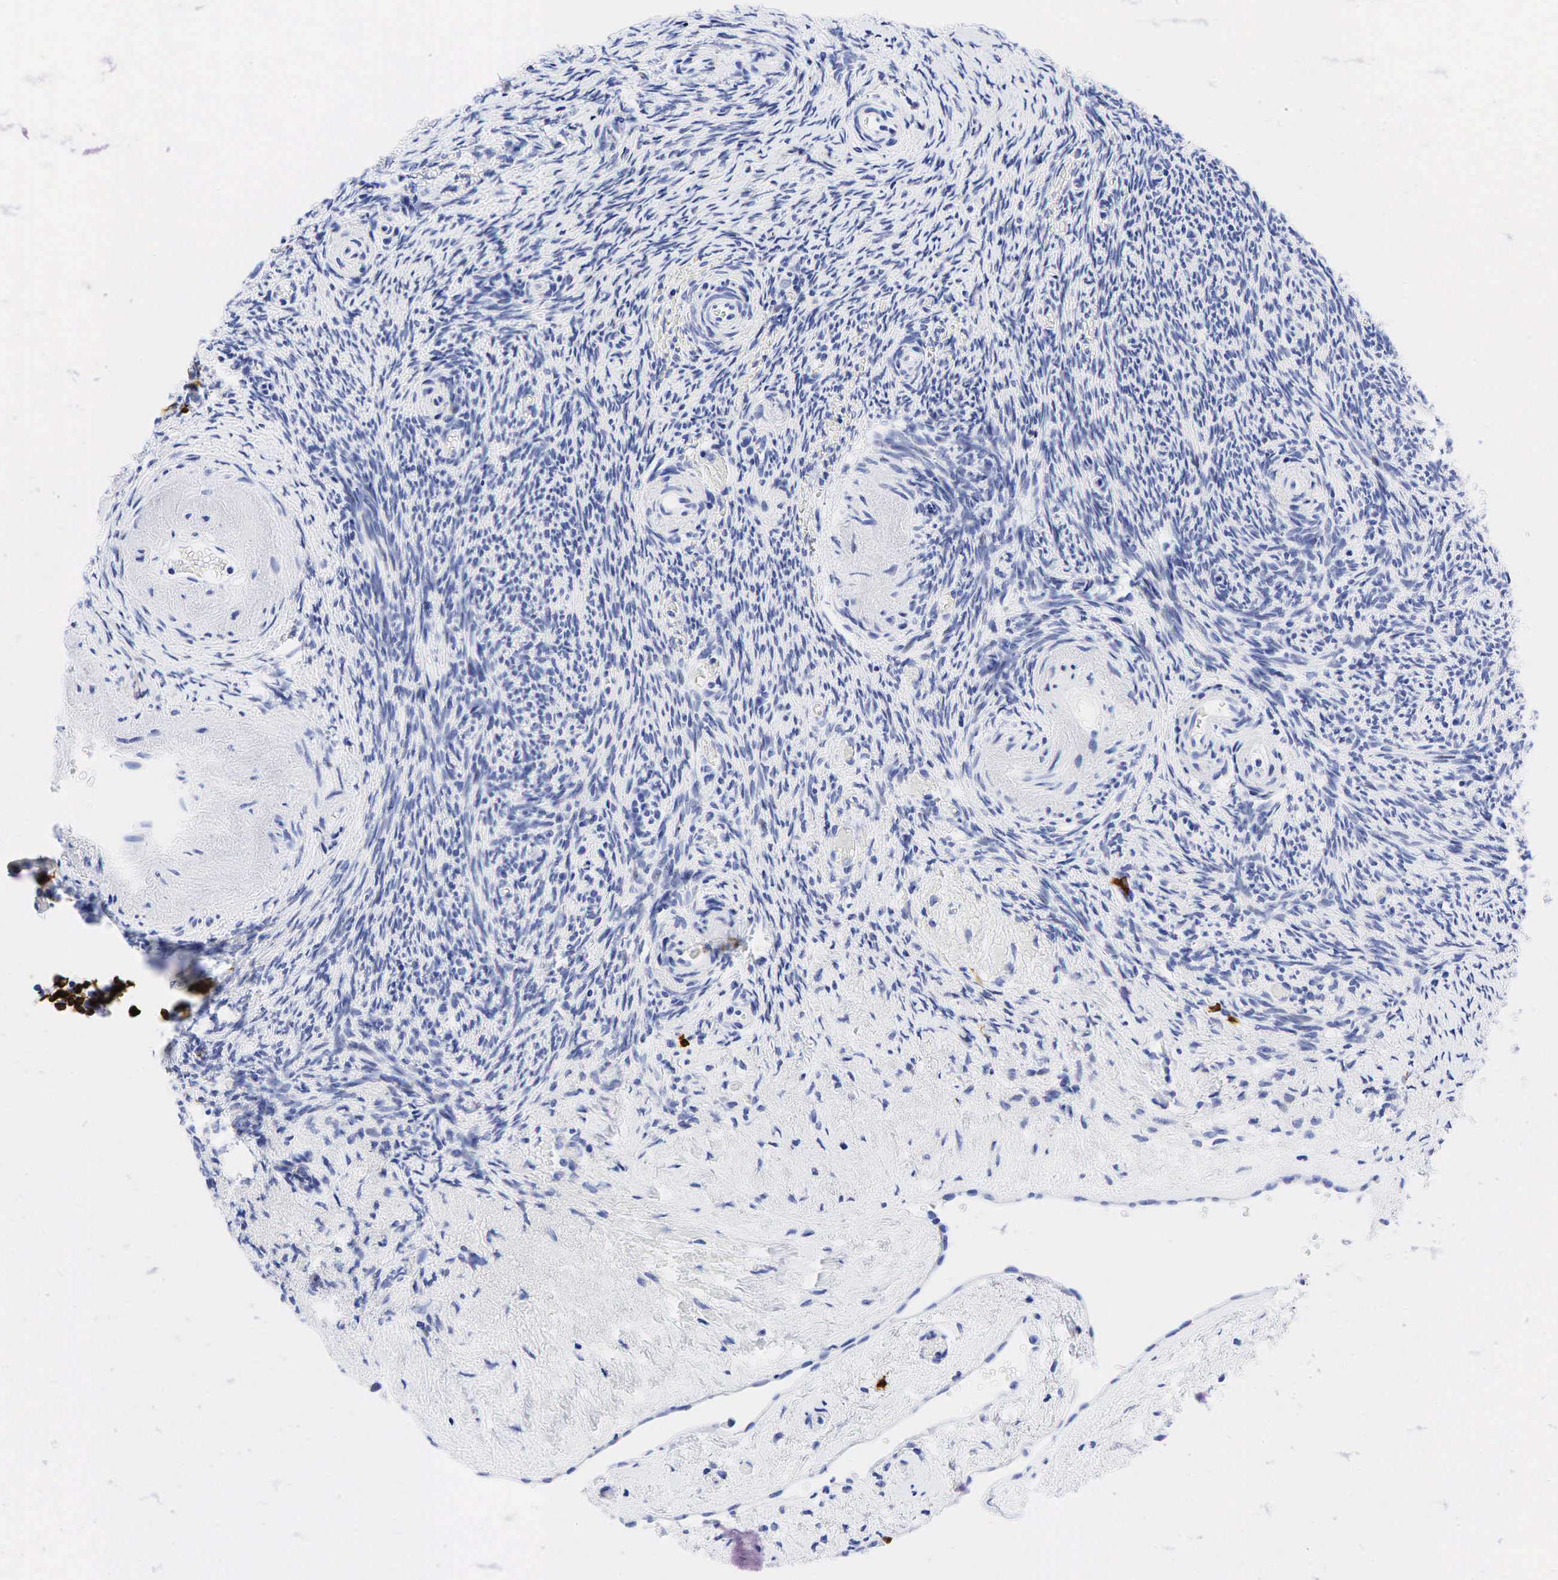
{"staining": {"intensity": "negative", "quantity": "none", "location": "none"}, "tissue": "ovary", "cell_type": "Follicle cells", "image_type": "normal", "snomed": [{"axis": "morphology", "description": "Normal tissue, NOS"}, {"axis": "topography", "description": "Ovary"}], "caption": "The histopathology image reveals no staining of follicle cells in unremarkable ovary. The staining was performed using DAB to visualize the protein expression in brown, while the nuclei were stained in blue with hematoxylin (Magnification: 20x).", "gene": "CD79A", "patient": {"sex": "female", "age": 63}}